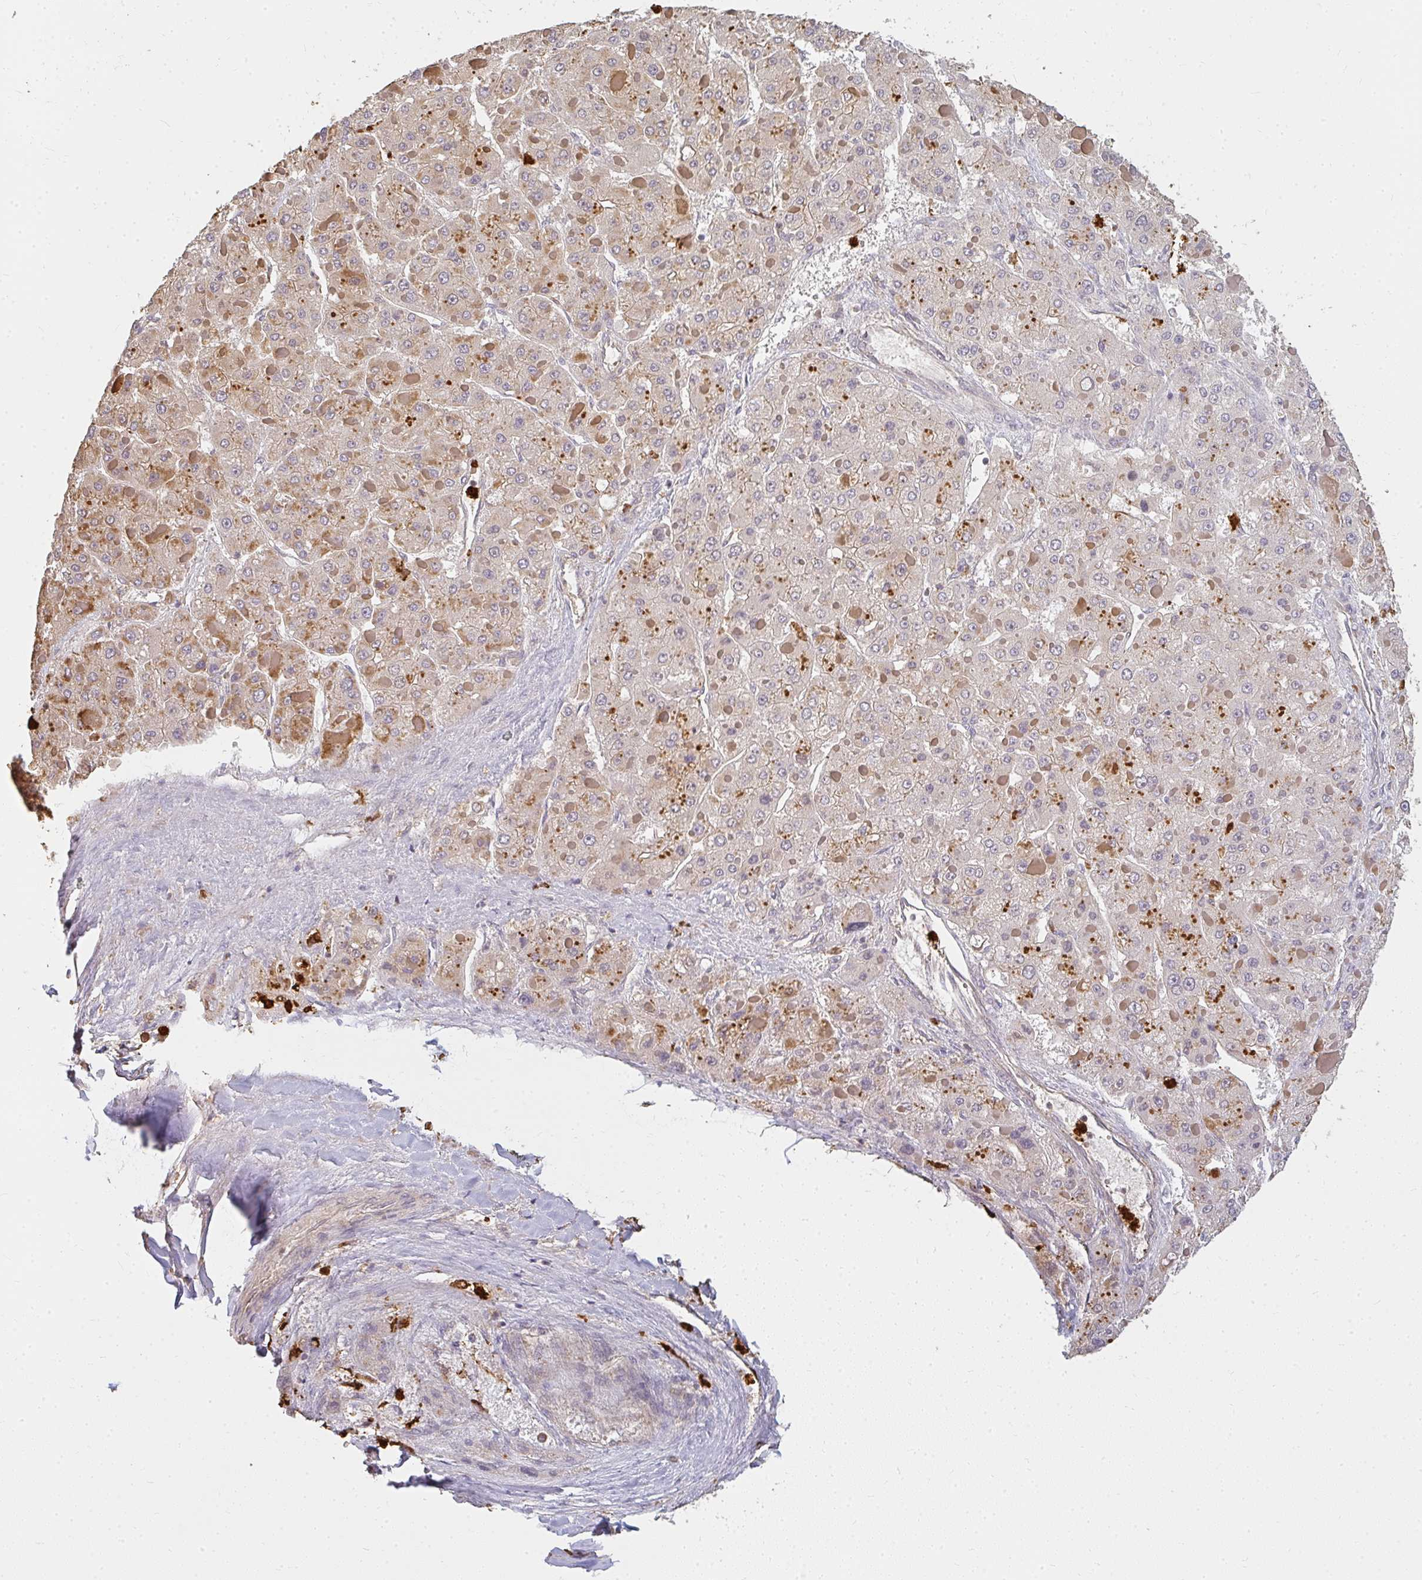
{"staining": {"intensity": "moderate", "quantity": "25%-75%", "location": "cytoplasmic/membranous"}, "tissue": "liver cancer", "cell_type": "Tumor cells", "image_type": "cancer", "snomed": [{"axis": "morphology", "description": "Carcinoma, Hepatocellular, NOS"}, {"axis": "topography", "description": "Liver"}], "caption": "Liver cancer (hepatocellular carcinoma) tissue reveals moderate cytoplasmic/membranous expression in approximately 25%-75% of tumor cells Using DAB (brown) and hematoxylin (blue) stains, captured at high magnification using brightfield microscopy.", "gene": "CNTRL", "patient": {"sex": "female", "age": 73}}